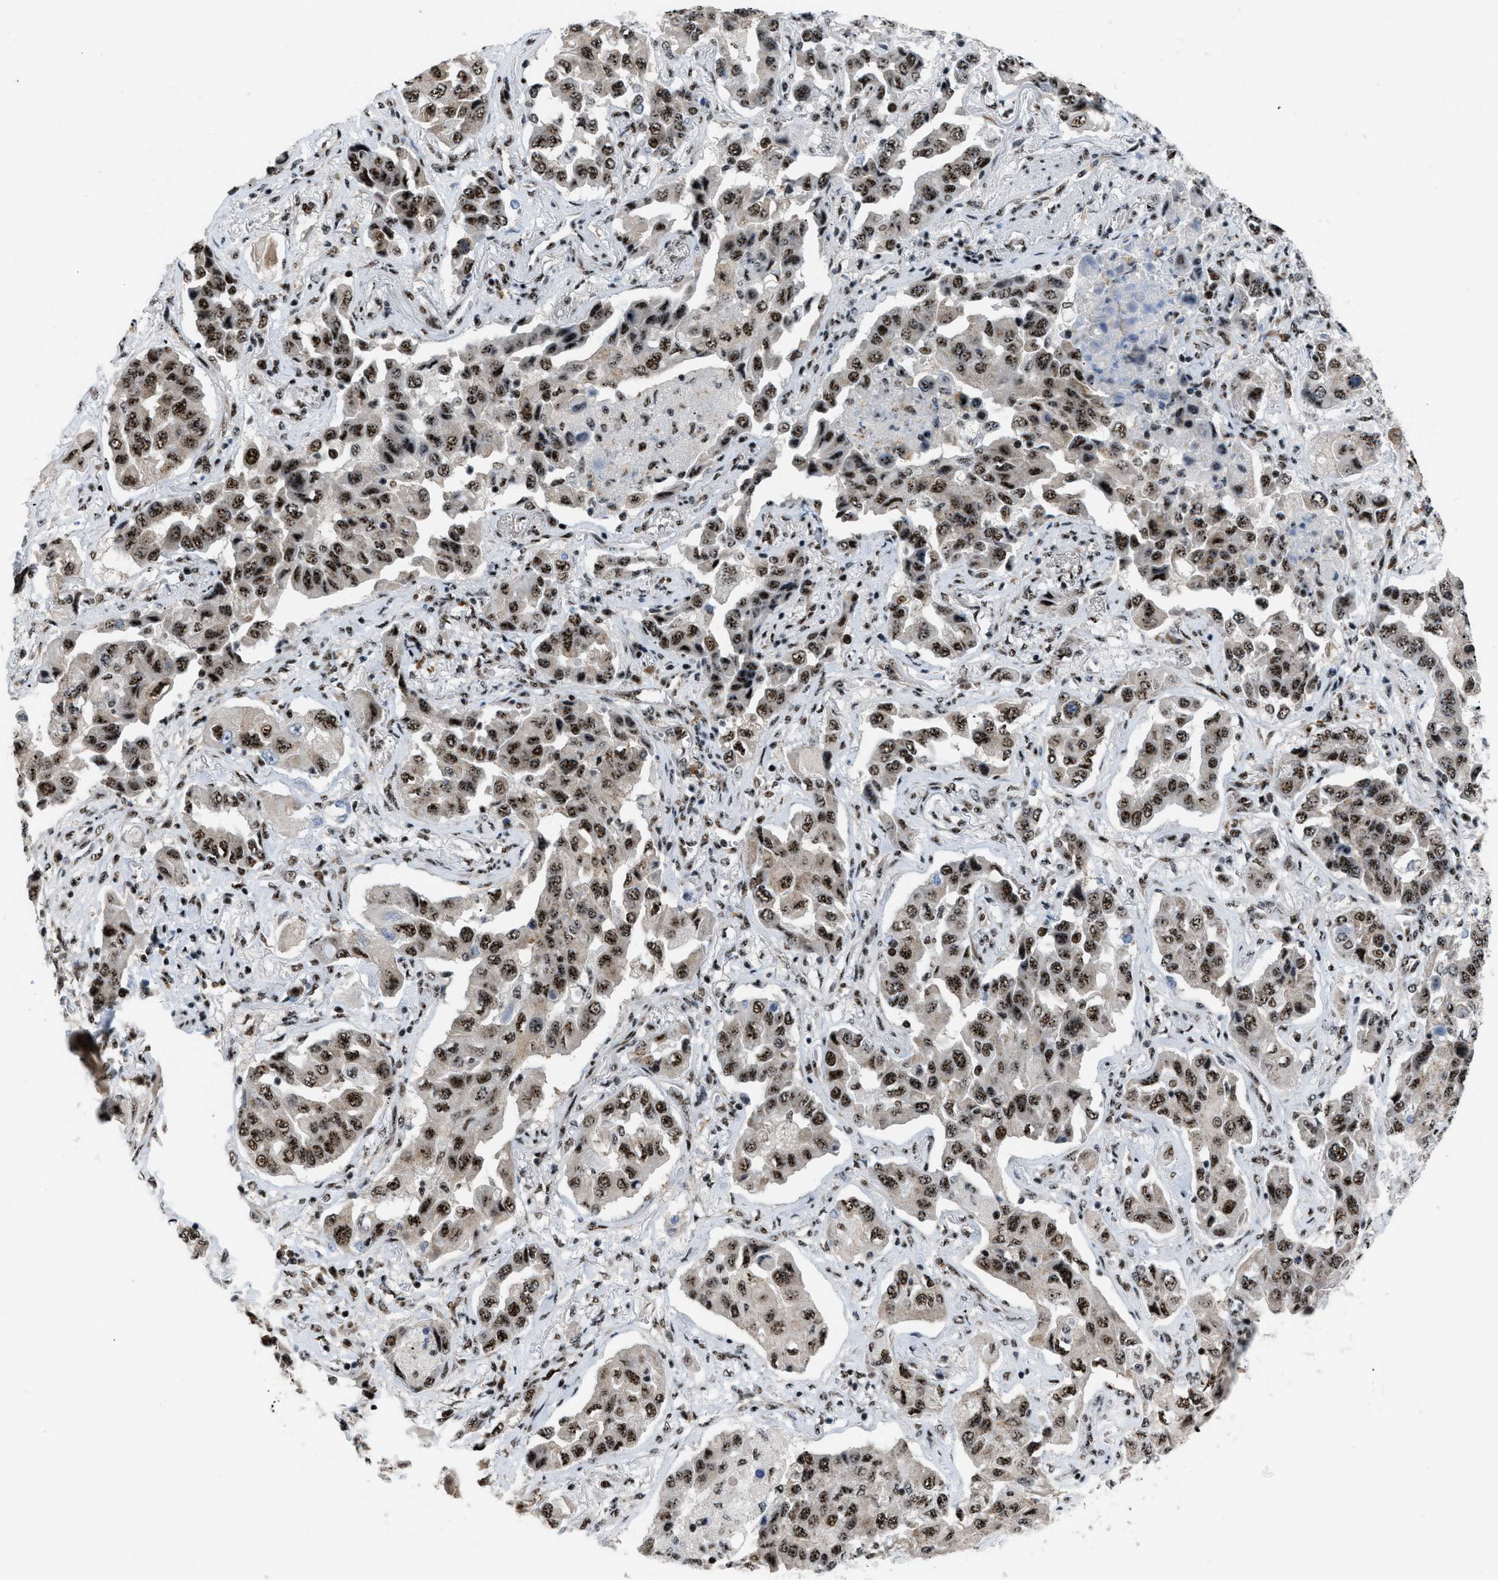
{"staining": {"intensity": "strong", "quantity": ">75%", "location": "nuclear"}, "tissue": "lung cancer", "cell_type": "Tumor cells", "image_type": "cancer", "snomed": [{"axis": "morphology", "description": "Adenocarcinoma, NOS"}, {"axis": "topography", "description": "Lung"}], "caption": "Immunohistochemical staining of human lung cancer (adenocarcinoma) shows high levels of strong nuclear protein positivity in approximately >75% of tumor cells.", "gene": "CDR2", "patient": {"sex": "female", "age": 65}}